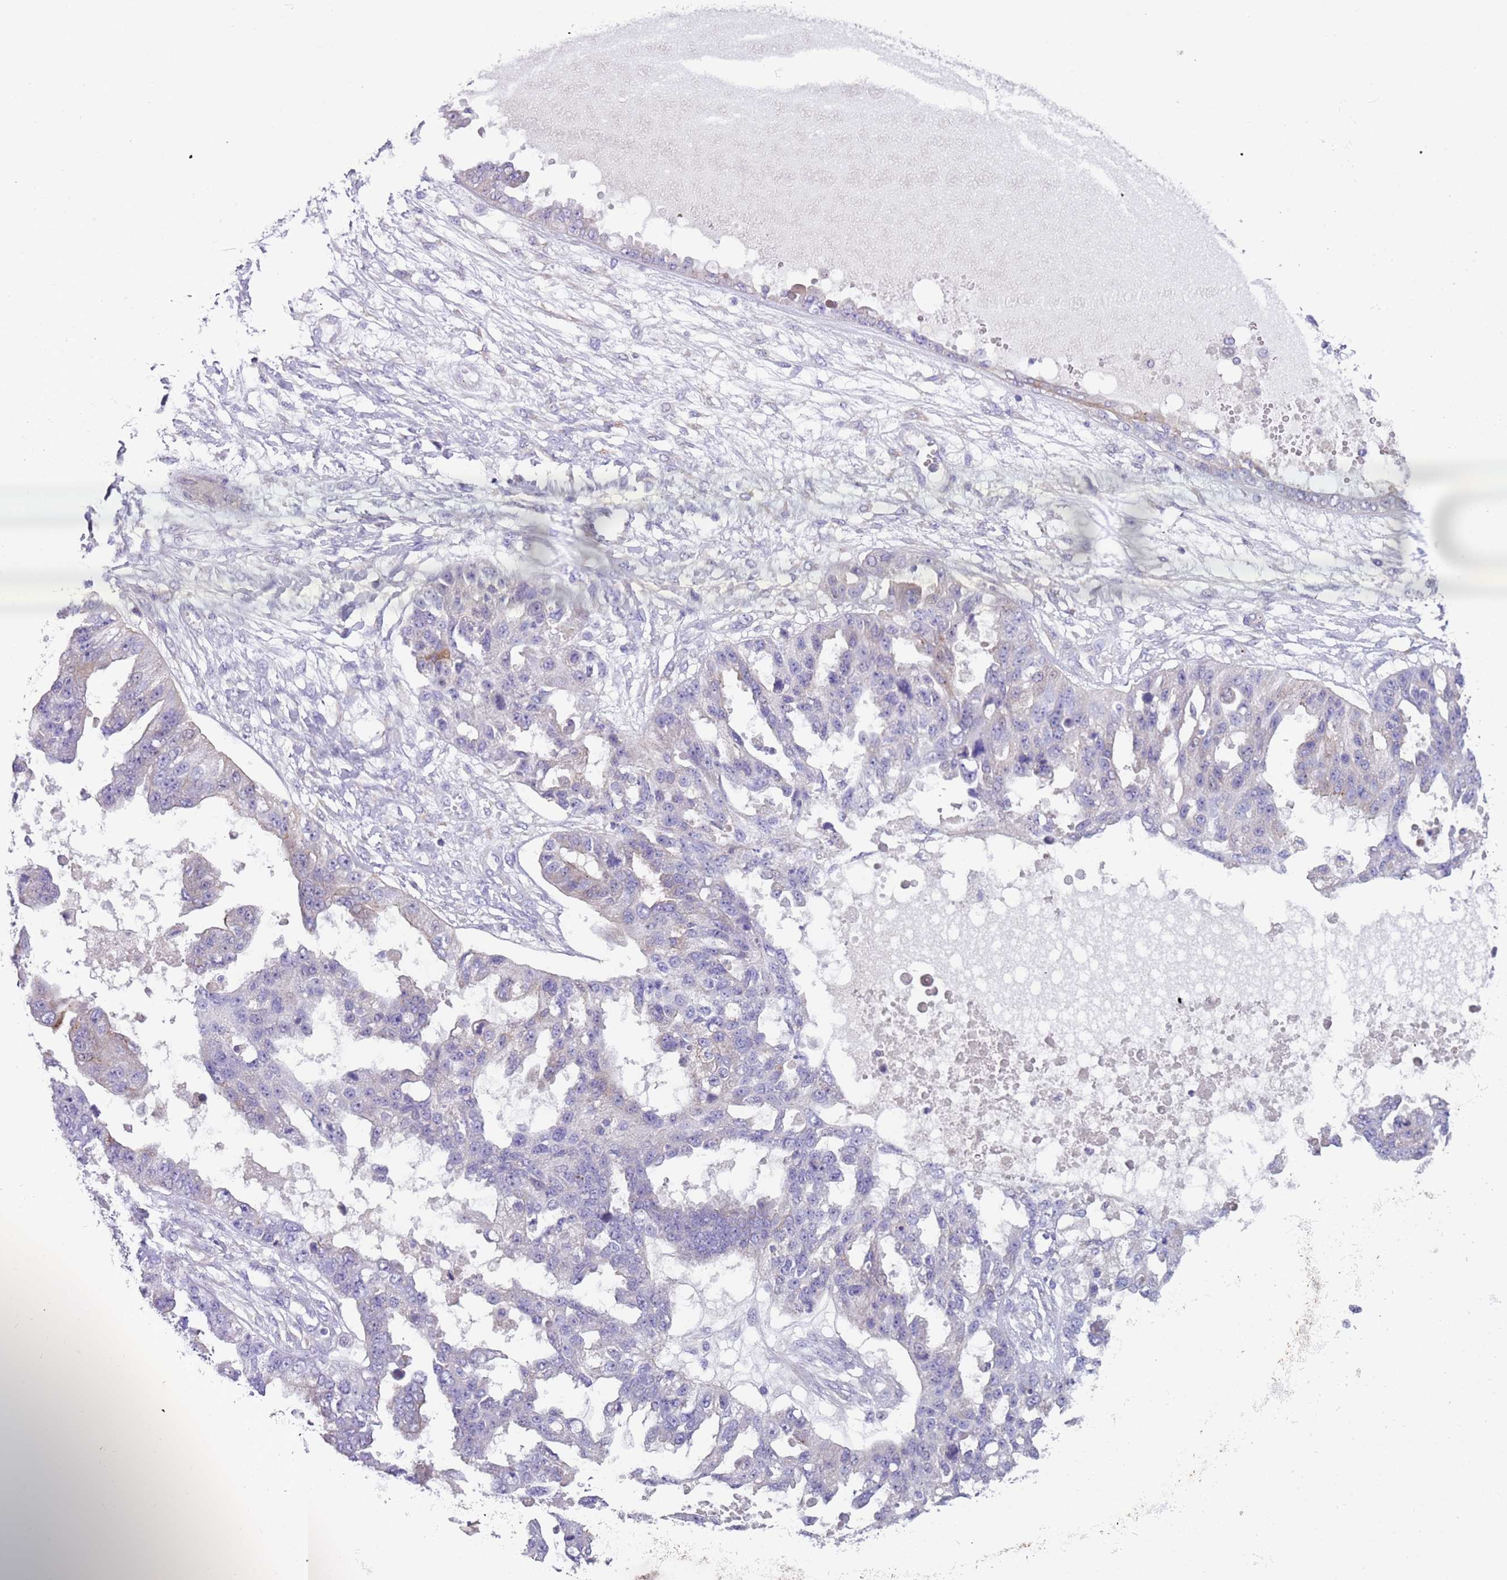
{"staining": {"intensity": "negative", "quantity": "none", "location": "none"}, "tissue": "ovarian cancer", "cell_type": "Tumor cells", "image_type": "cancer", "snomed": [{"axis": "morphology", "description": "Cystadenocarcinoma, serous, NOS"}, {"axis": "topography", "description": "Ovary"}], "caption": "An immunohistochemistry micrograph of ovarian serous cystadenocarcinoma is shown. There is no staining in tumor cells of ovarian serous cystadenocarcinoma. Nuclei are stained in blue.", "gene": "C2CD3", "patient": {"sex": "female", "age": 58}}